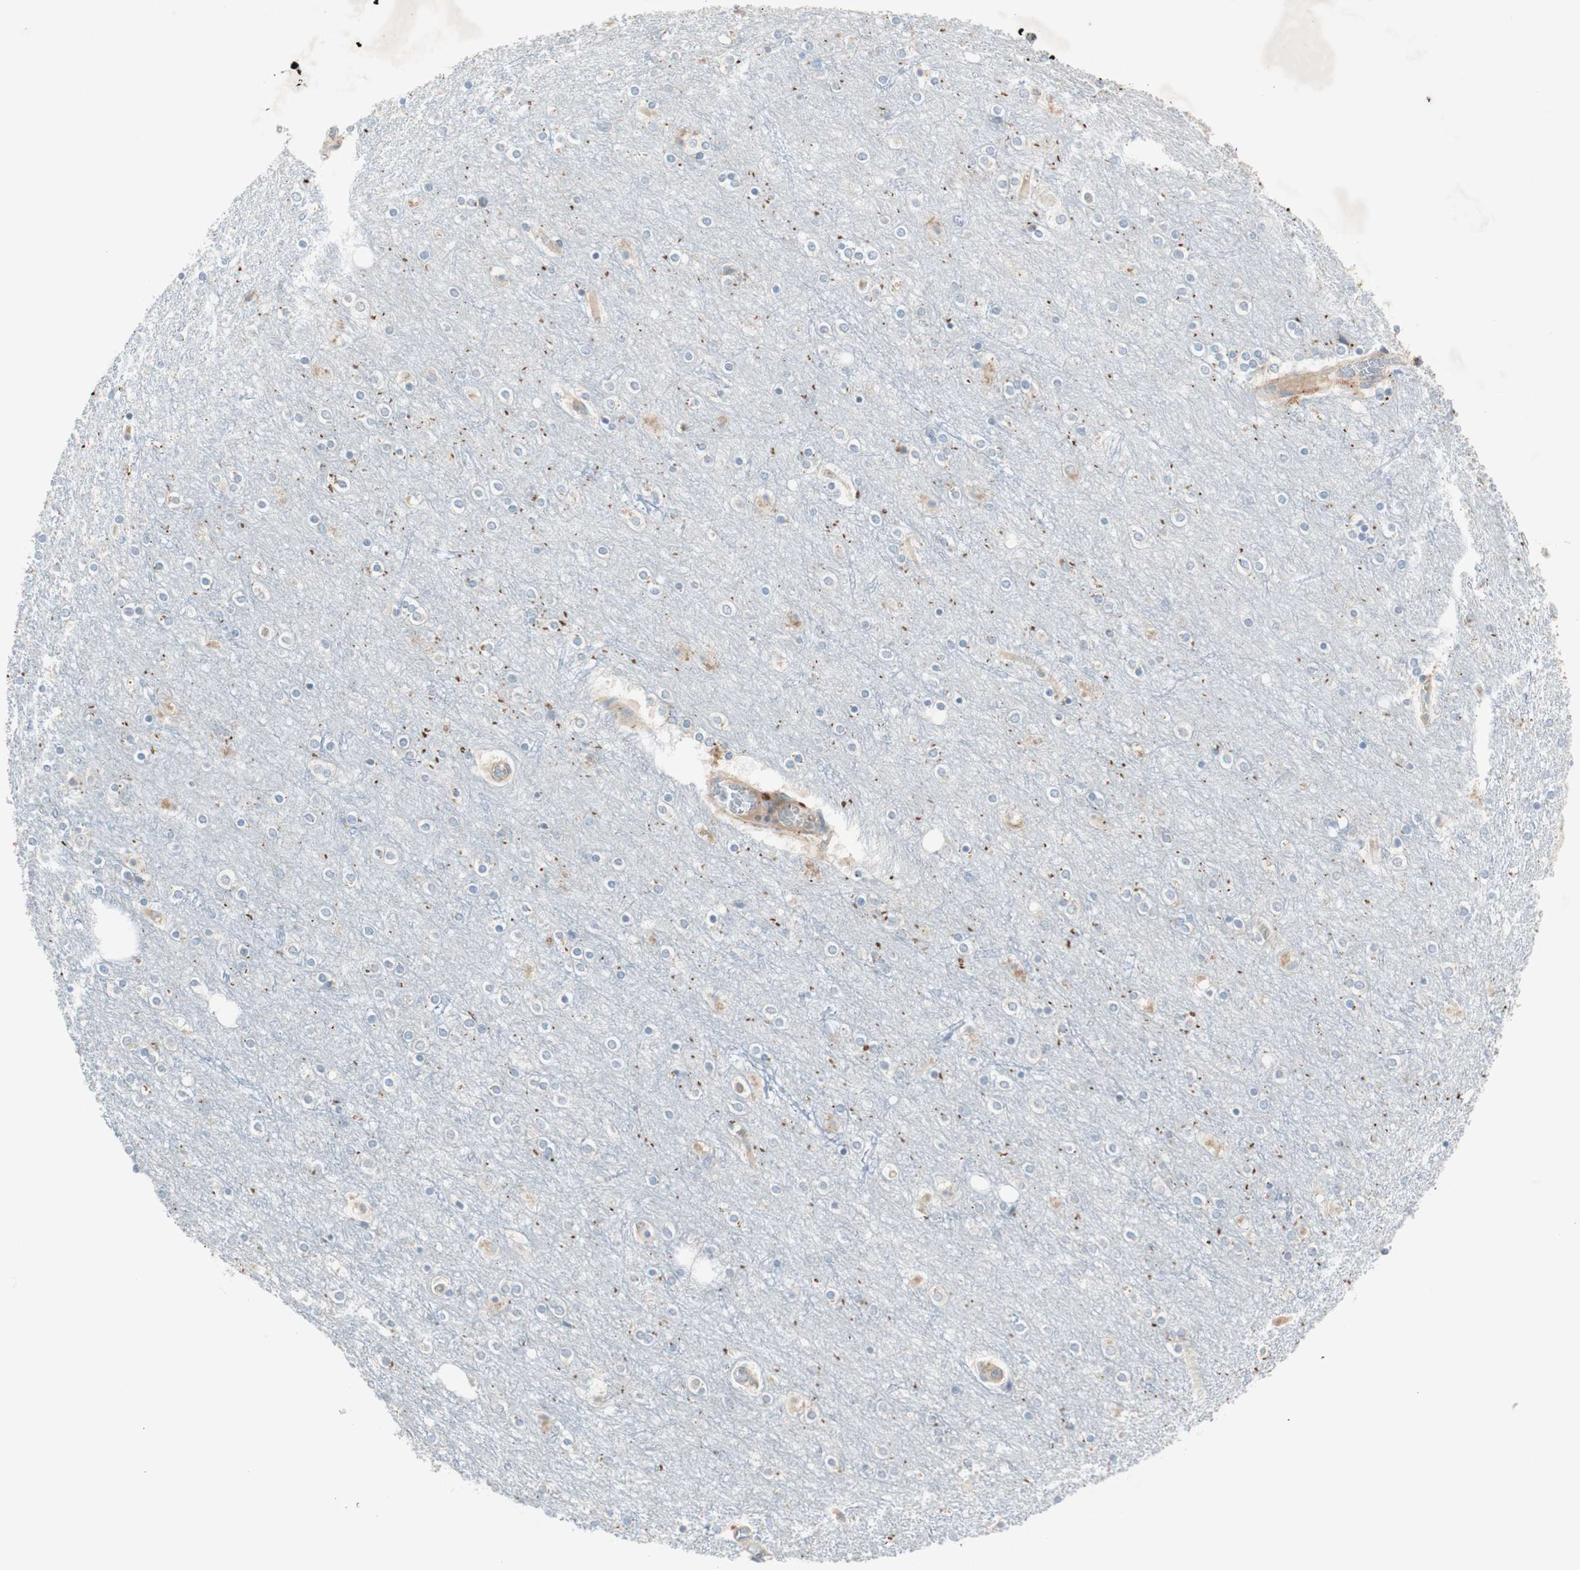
{"staining": {"intensity": "weak", "quantity": "25%-75%", "location": "cytoplasmic/membranous"}, "tissue": "cerebral cortex", "cell_type": "Endothelial cells", "image_type": "normal", "snomed": [{"axis": "morphology", "description": "Normal tissue, NOS"}, {"axis": "topography", "description": "Cerebral cortex"}], "caption": "Endothelial cells demonstrate low levels of weak cytoplasmic/membranous positivity in about 25%-75% of cells in unremarkable human cerebral cortex.", "gene": "RPL23", "patient": {"sex": "female", "age": 54}}